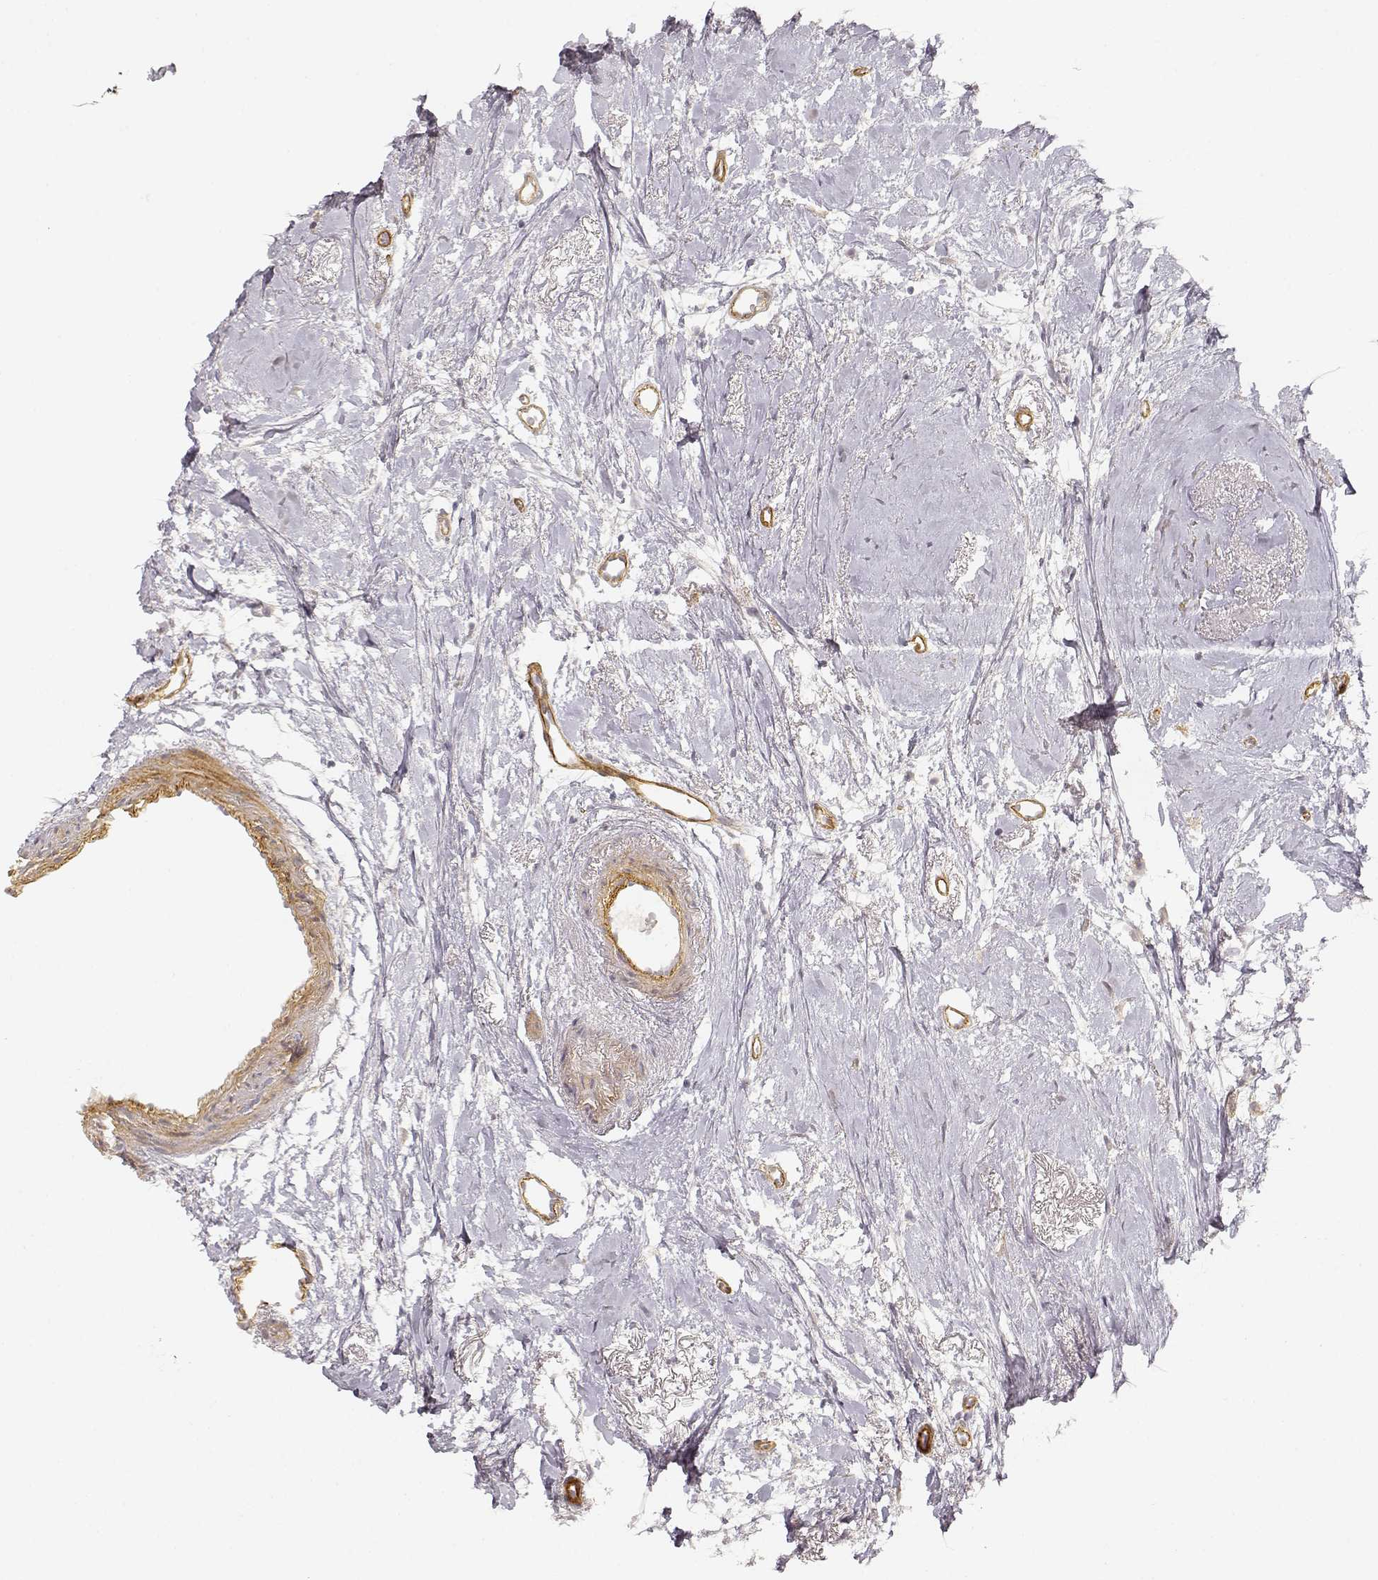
{"staining": {"intensity": "negative", "quantity": "none", "location": "none"}, "tissue": "breast cancer", "cell_type": "Tumor cells", "image_type": "cancer", "snomed": [{"axis": "morphology", "description": "Duct carcinoma"}, {"axis": "topography", "description": "Breast"}], "caption": "Breast intraductal carcinoma stained for a protein using IHC shows no positivity tumor cells.", "gene": "LAMA4", "patient": {"sex": "female", "age": 40}}